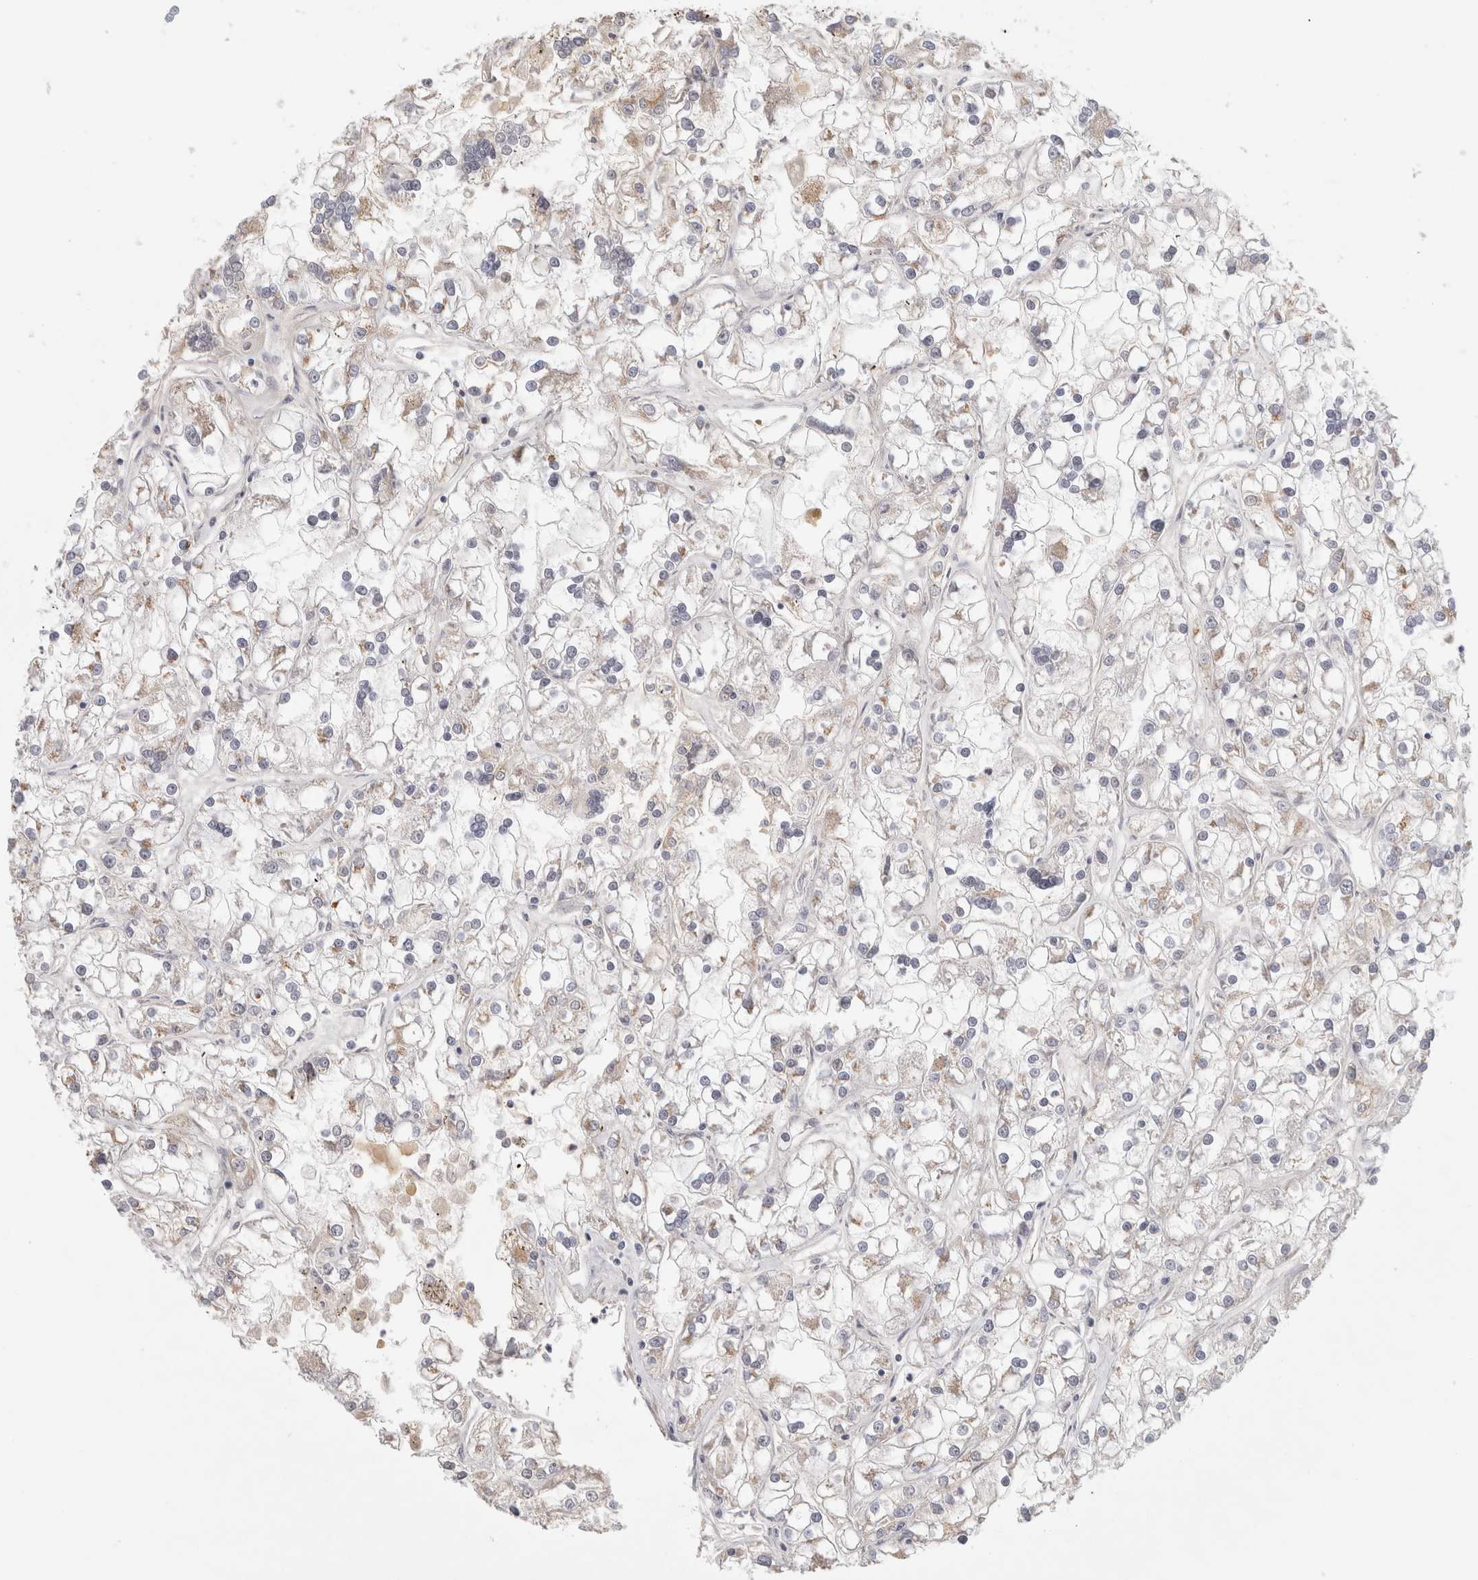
{"staining": {"intensity": "weak", "quantity": "<25%", "location": "cytoplasmic/membranous"}, "tissue": "renal cancer", "cell_type": "Tumor cells", "image_type": "cancer", "snomed": [{"axis": "morphology", "description": "Adenocarcinoma, NOS"}, {"axis": "topography", "description": "Kidney"}], "caption": "This is an immunohistochemistry (IHC) image of renal adenocarcinoma. There is no positivity in tumor cells.", "gene": "STK31", "patient": {"sex": "female", "age": 52}}